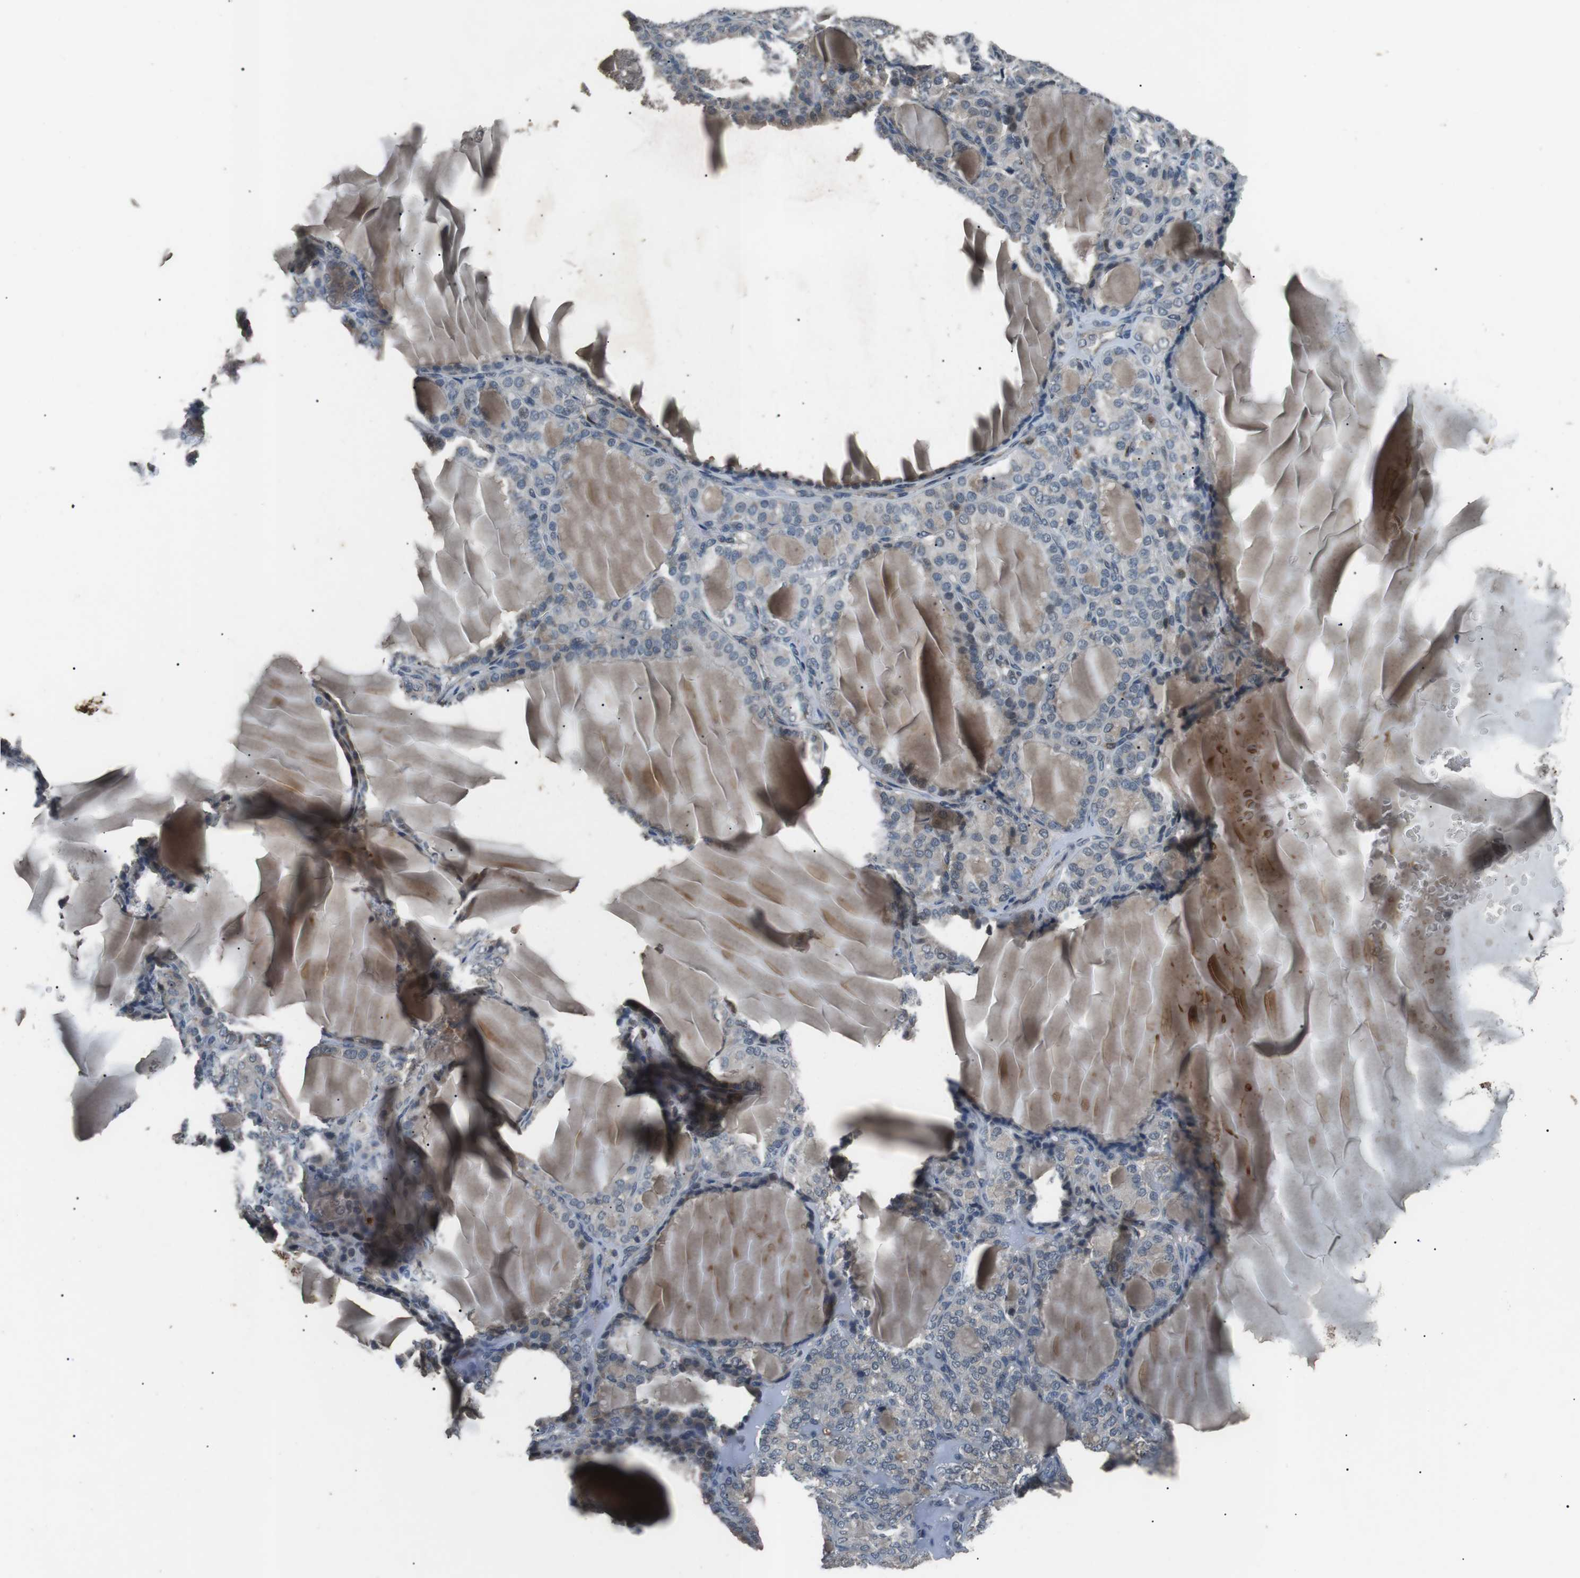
{"staining": {"intensity": "weak", "quantity": "25%-75%", "location": "cytoplasmic/membranous"}, "tissue": "thyroid gland", "cell_type": "Glandular cells", "image_type": "normal", "snomed": [{"axis": "morphology", "description": "Normal tissue, NOS"}, {"axis": "topography", "description": "Thyroid gland"}], "caption": "The image shows staining of unremarkable thyroid gland, revealing weak cytoplasmic/membranous protein expression (brown color) within glandular cells. Nuclei are stained in blue.", "gene": "NEK7", "patient": {"sex": "female", "age": 28}}